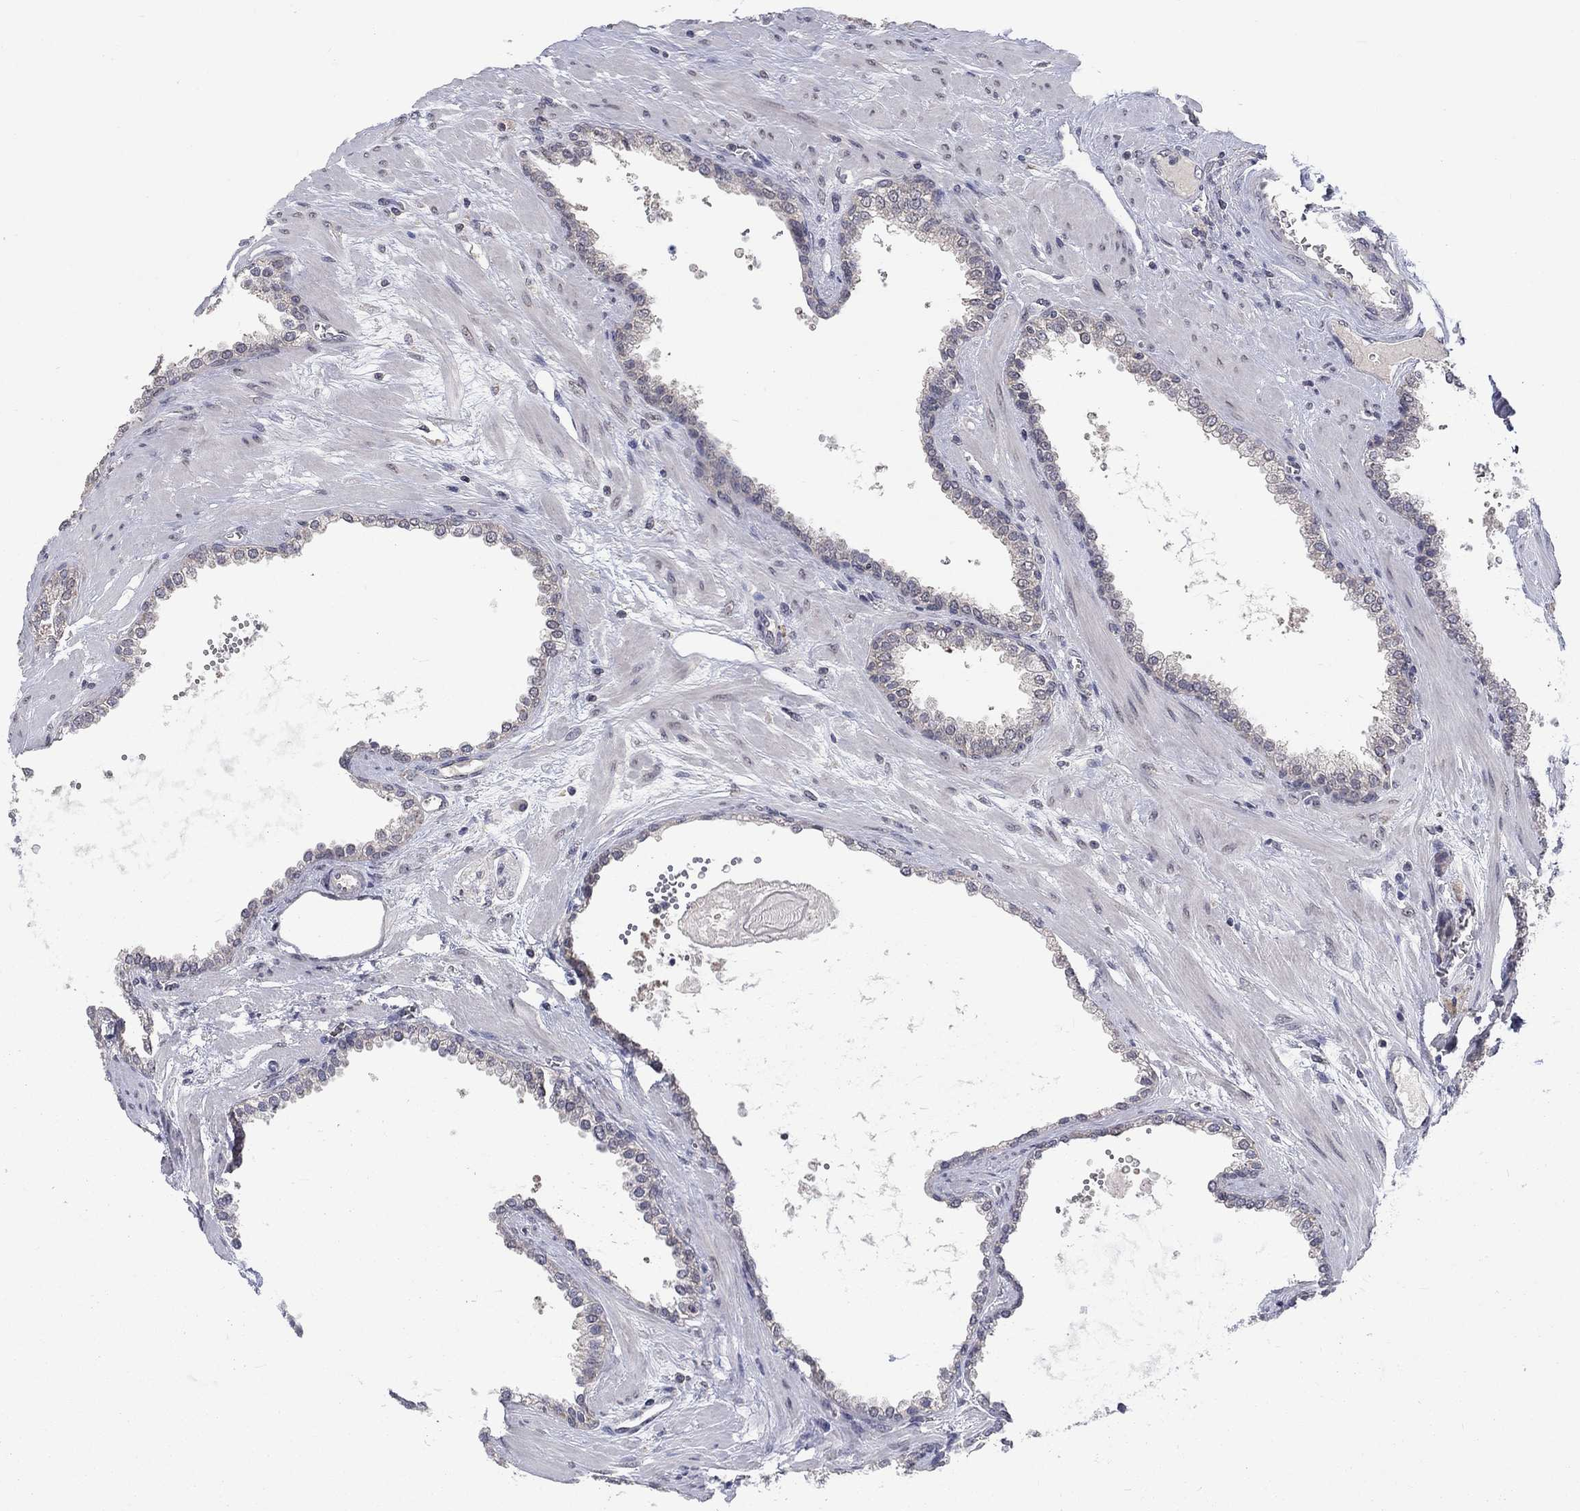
{"staining": {"intensity": "negative", "quantity": "none", "location": "none"}, "tissue": "prostate cancer", "cell_type": "Tumor cells", "image_type": "cancer", "snomed": [{"axis": "morphology", "description": "Adenocarcinoma, NOS"}, {"axis": "topography", "description": "Prostate"}], "caption": "Prostate cancer (adenocarcinoma) was stained to show a protein in brown. There is no significant positivity in tumor cells. Nuclei are stained in blue.", "gene": "SPATA33", "patient": {"sex": "male", "age": 67}}